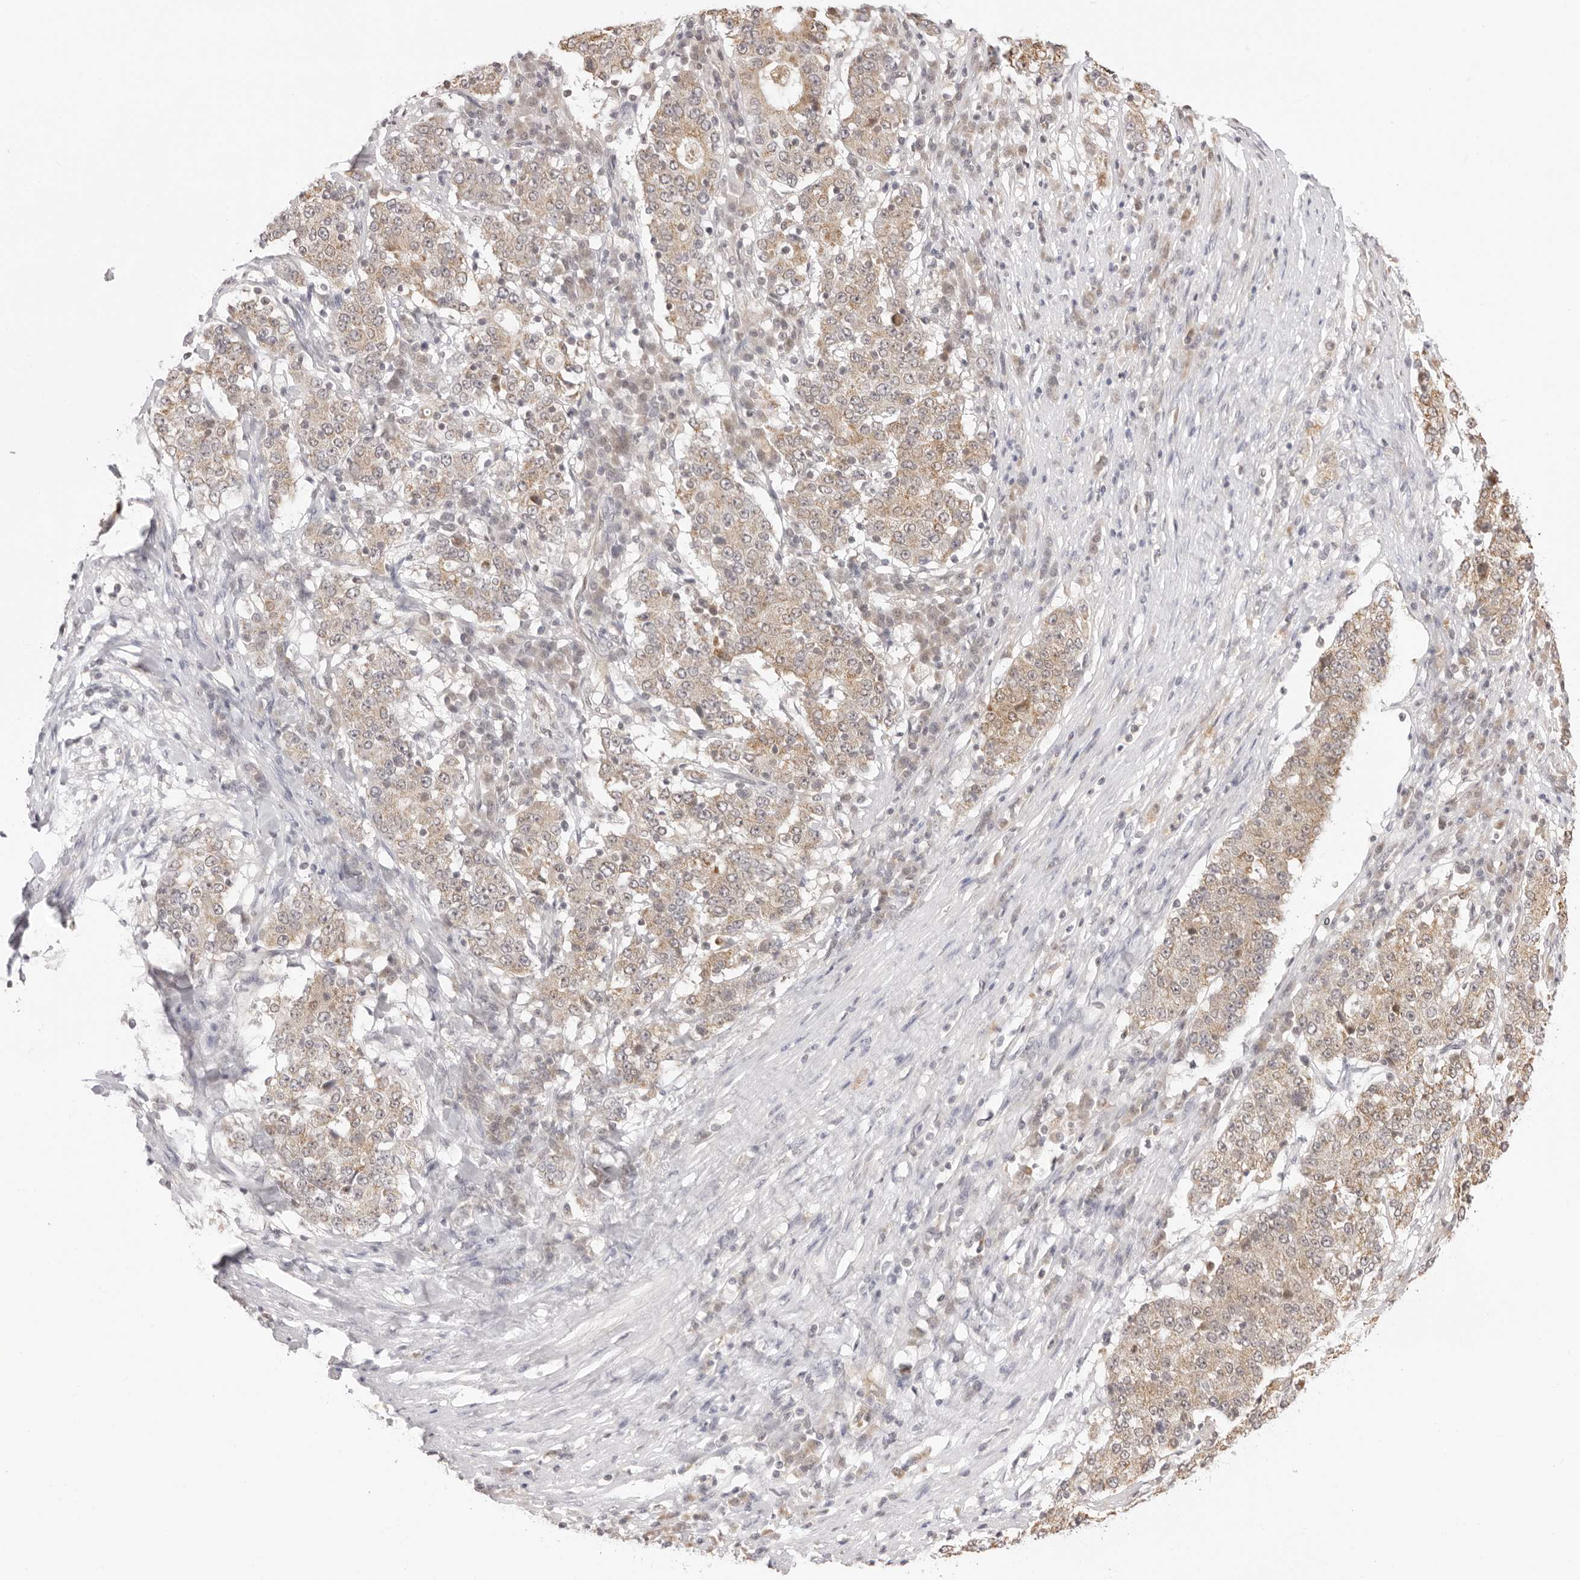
{"staining": {"intensity": "weak", "quantity": ">75%", "location": "cytoplasmic/membranous"}, "tissue": "stomach cancer", "cell_type": "Tumor cells", "image_type": "cancer", "snomed": [{"axis": "morphology", "description": "Adenocarcinoma, NOS"}, {"axis": "topography", "description": "Stomach"}], "caption": "There is low levels of weak cytoplasmic/membranous expression in tumor cells of stomach cancer, as demonstrated by immunohistochemical staining (brown color).", "gene": "FDPS", "patient": {"sex": "male", "age": 59}}